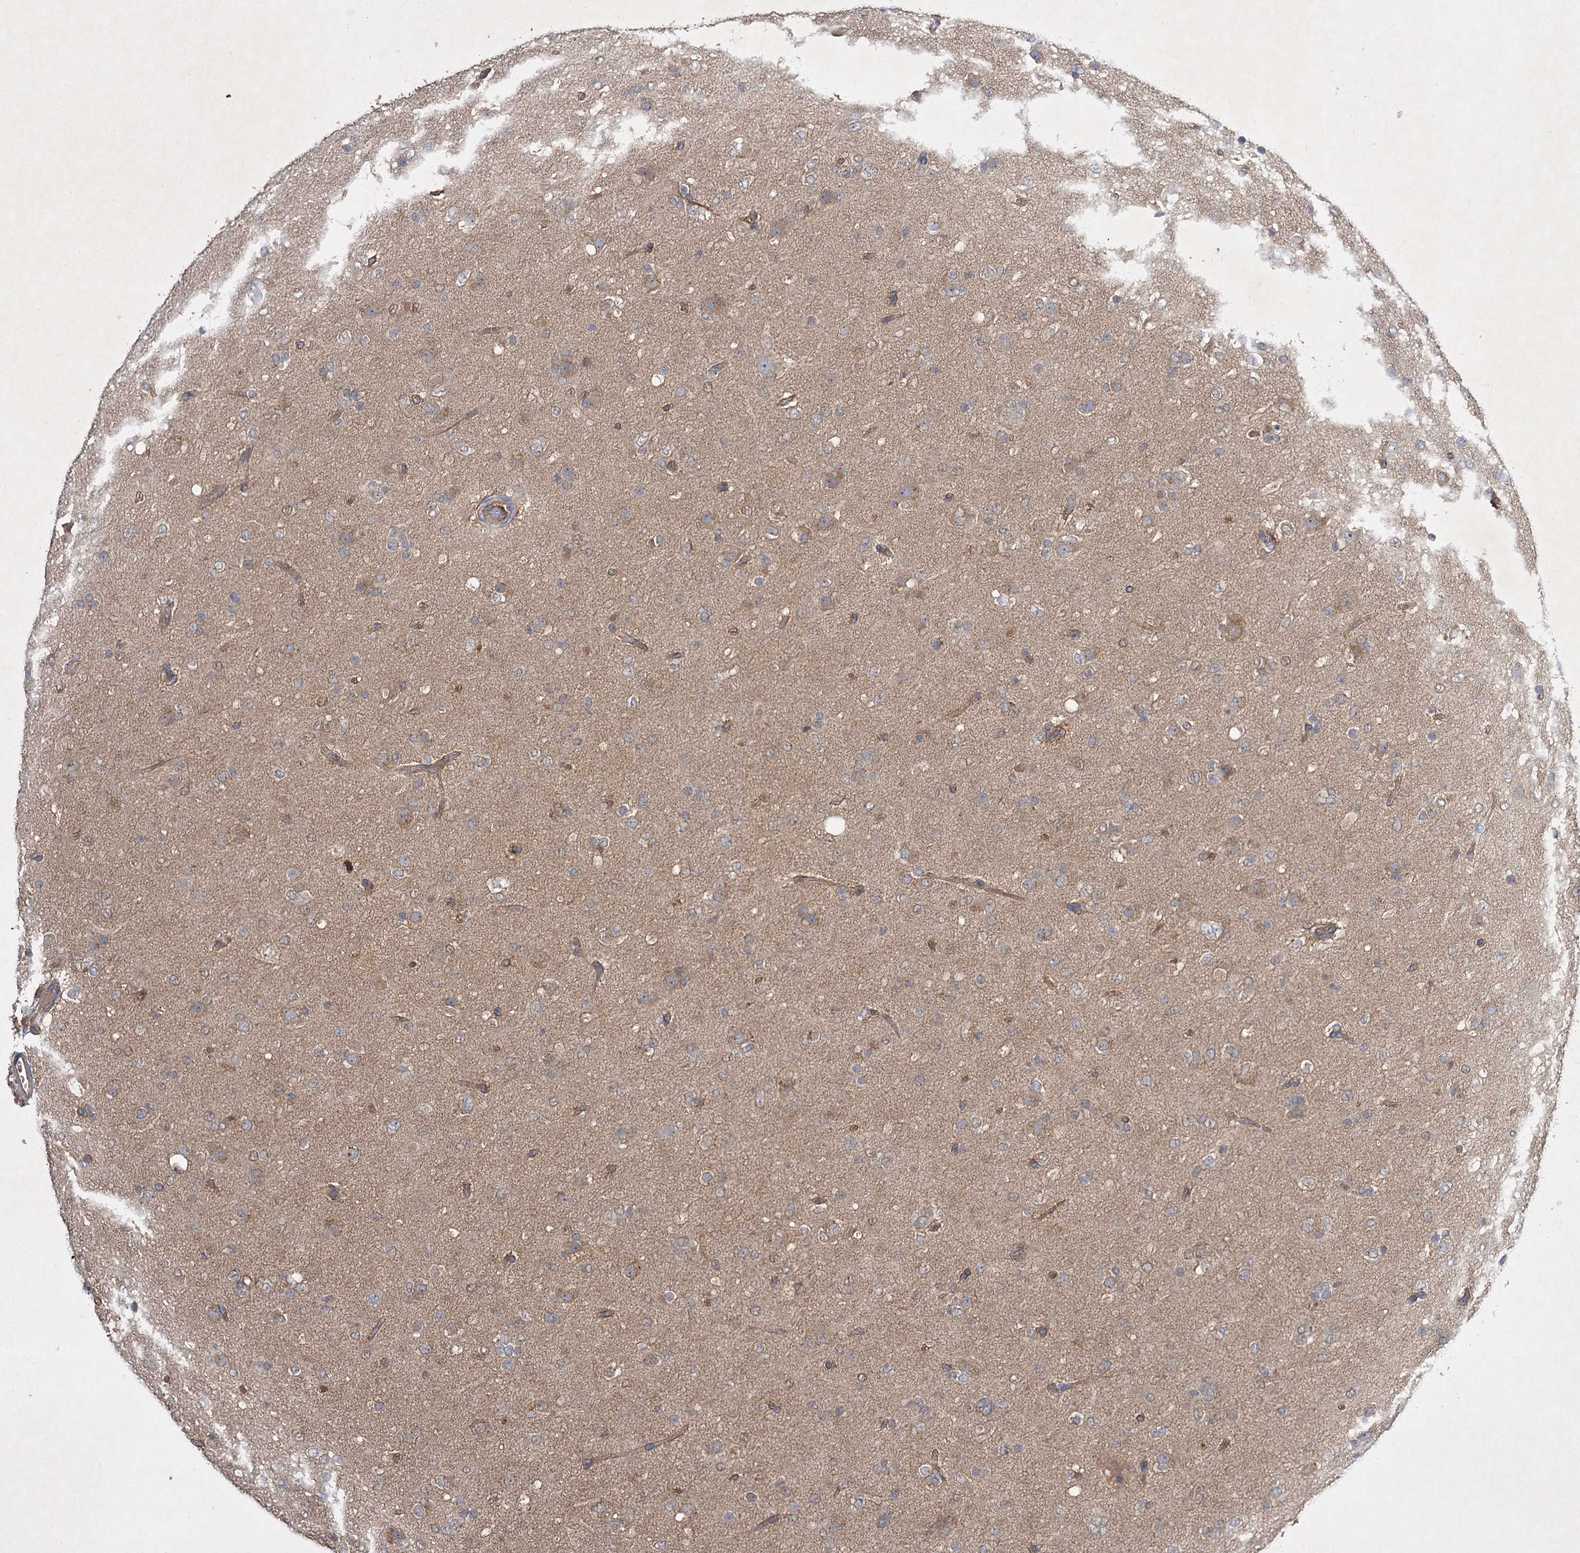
{"staining": {"intensity": "negative", "quantity": "none", "location": "none"}, "tissue": "glioma", "cell_type": "Tumor cells", "image_type": "cancer", "snomed": [{"axis": "morphology", "description": "Glioma, malignant, Low grade"}, {"axis": "topography", "description": "Brain"}], "caption": "Immunohistochemical staining of malignant glioma (low-grade) shows no significant expression in tumor cells.", "gene": "BCR", "patient": {"sex": "male", "age": 65}}